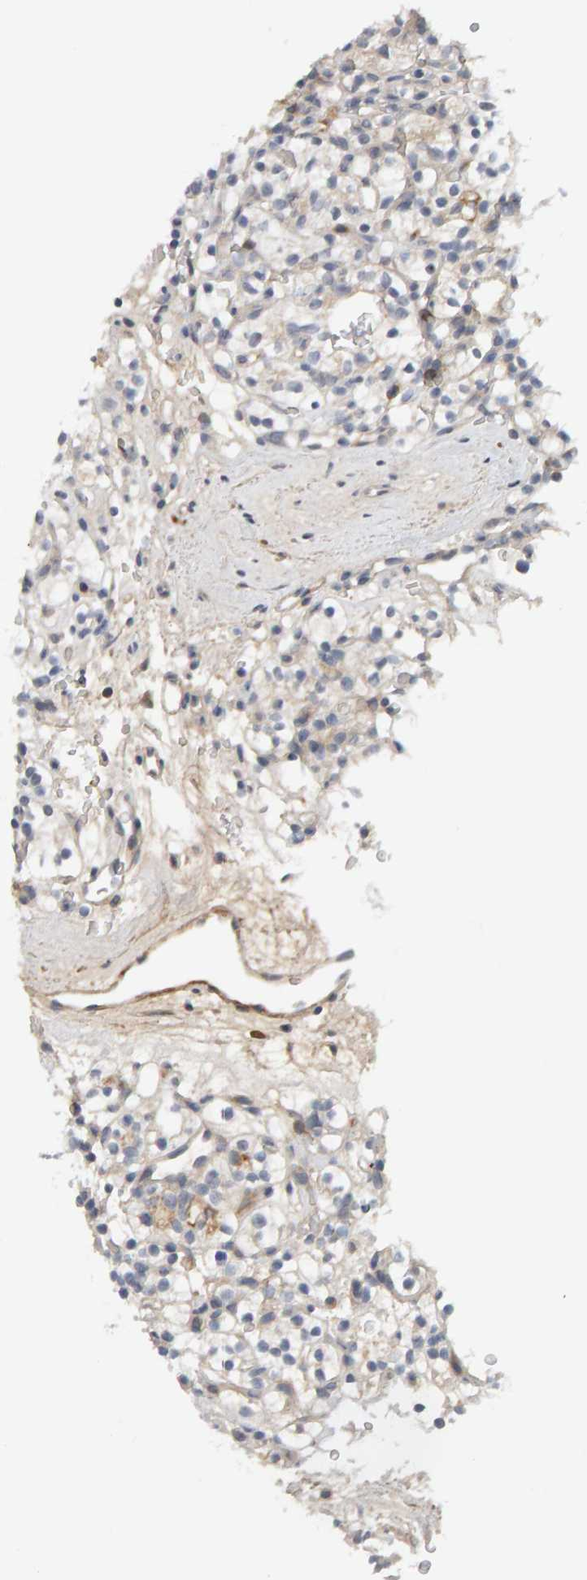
{"staining": {"intensity": "negative", "quantity": "none", "location": "none"}, "tissue": "renal cancer", "cell_type": "Tumor cells", "image_type": "cancer", "snomed": [{"axis": "morphology", "description": "Adenocarcinoma, NOS"}, {"axis": "topography", "description": "Kidney"}], "caption": "Immunohistochemistry (IHC) micrograph of renal cancer (adenocarcinoma) stained for a protein (brown), which reveals no staining in tumor cells.", "gene": "NUDCD1", "patient": {"sex": "female", "age": 57}}